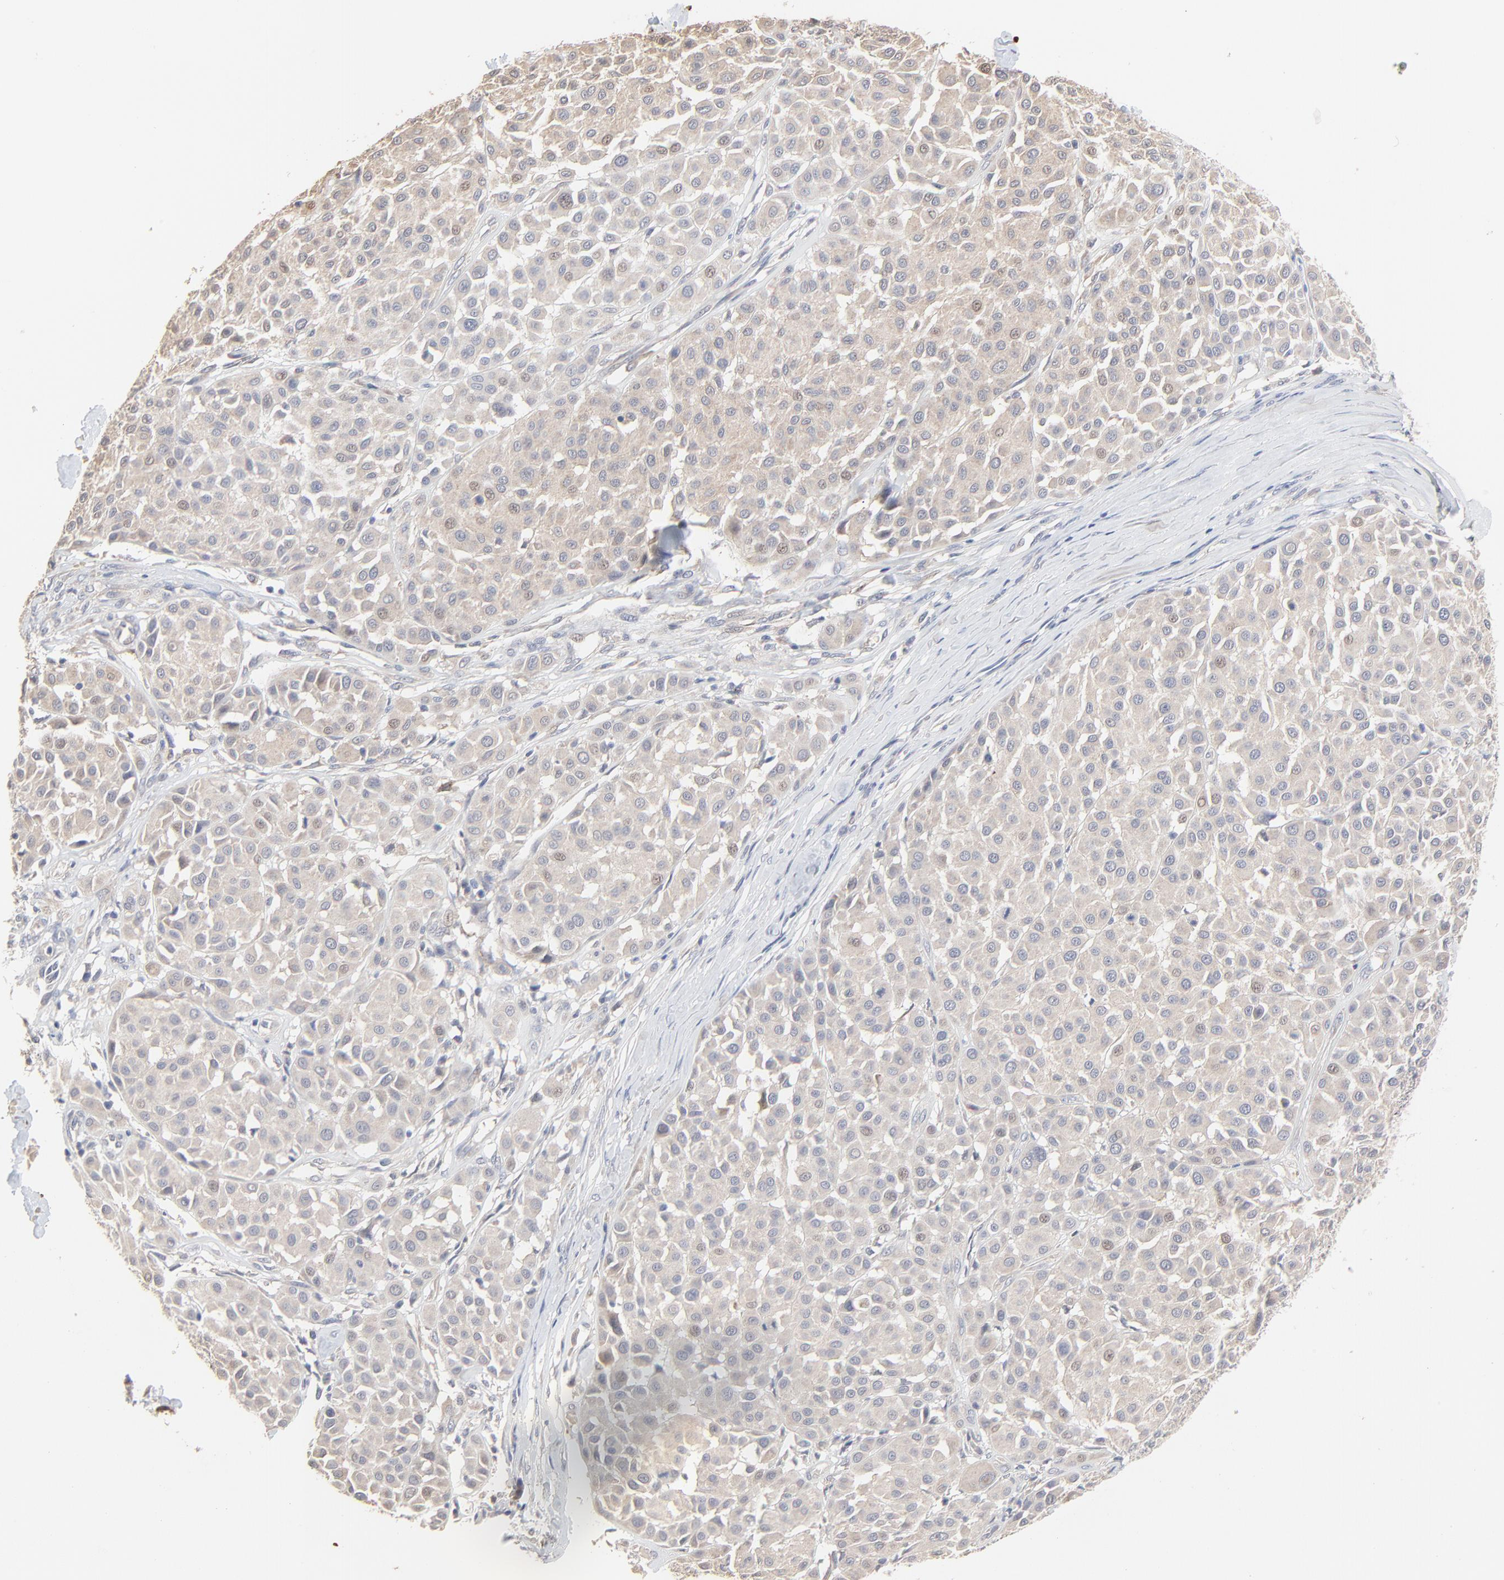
{"staining": {"intensity": "weak", "quantity": ">75%", "location": "cytoplasmic/membranous"}, "tissue": "melanoma", "cell_type": "Tumor cells", "image_type": "cancer", "snomed": [{"axis": "morphology", "description": "Malignant melanoma, Metastatic site"}, {"axis": "topography", "description": "Soft tissue"}], "caption": "The image exhibits a brown stain indicating the presence of a protein in the cytoplasmic/membranous of tumor cells in malignant melanoma (metastatic site). (DAB (3,3'-diaminobenzidine) IHC, brown staining for protein, blue staining for nuclei).", "gene": "FANCB", "patient": {"sex": "male", "age": 41}}